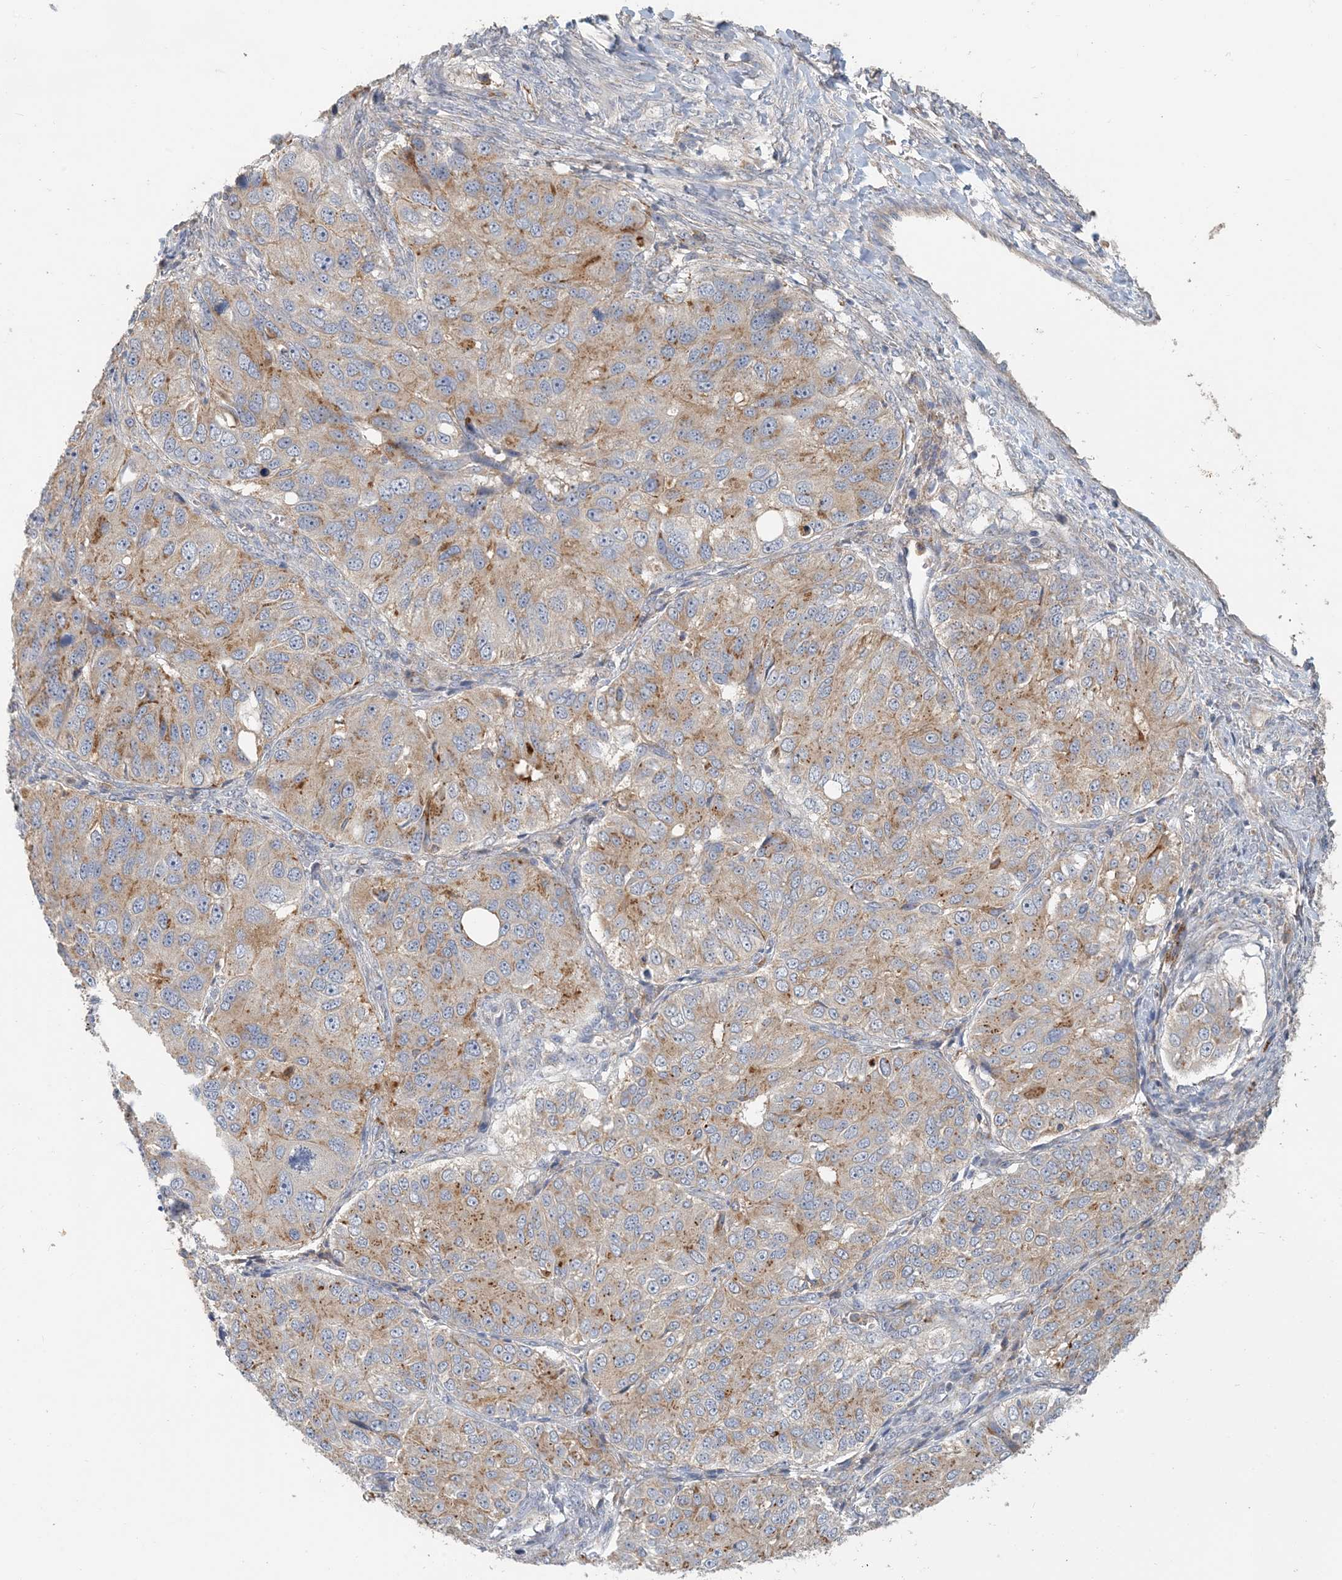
{"staining": {"intensity": "moderate", "quantity": "25%-75%", "location": "cytoplasmic/membranous"}, "tissue": "ovarian cancer", "cell_type": "Tumor cells", "image_type": "cancer", "snomed": [{"axis": "morphology", "description": "Carcinoma, endometroid"}, {"axis": "topography", "description": "Ovary"}], "caption": "This micrograph reveals ovarian endometroid carcinoma stained with IHC to label a protein in brown. The cytoplasmic/membranous of tumor cells show moderate positivity for the protein. Nuclei are counter-stained blue.", "gene": "SPPL2A", "patient": {"sex": "female", "age": 51}}